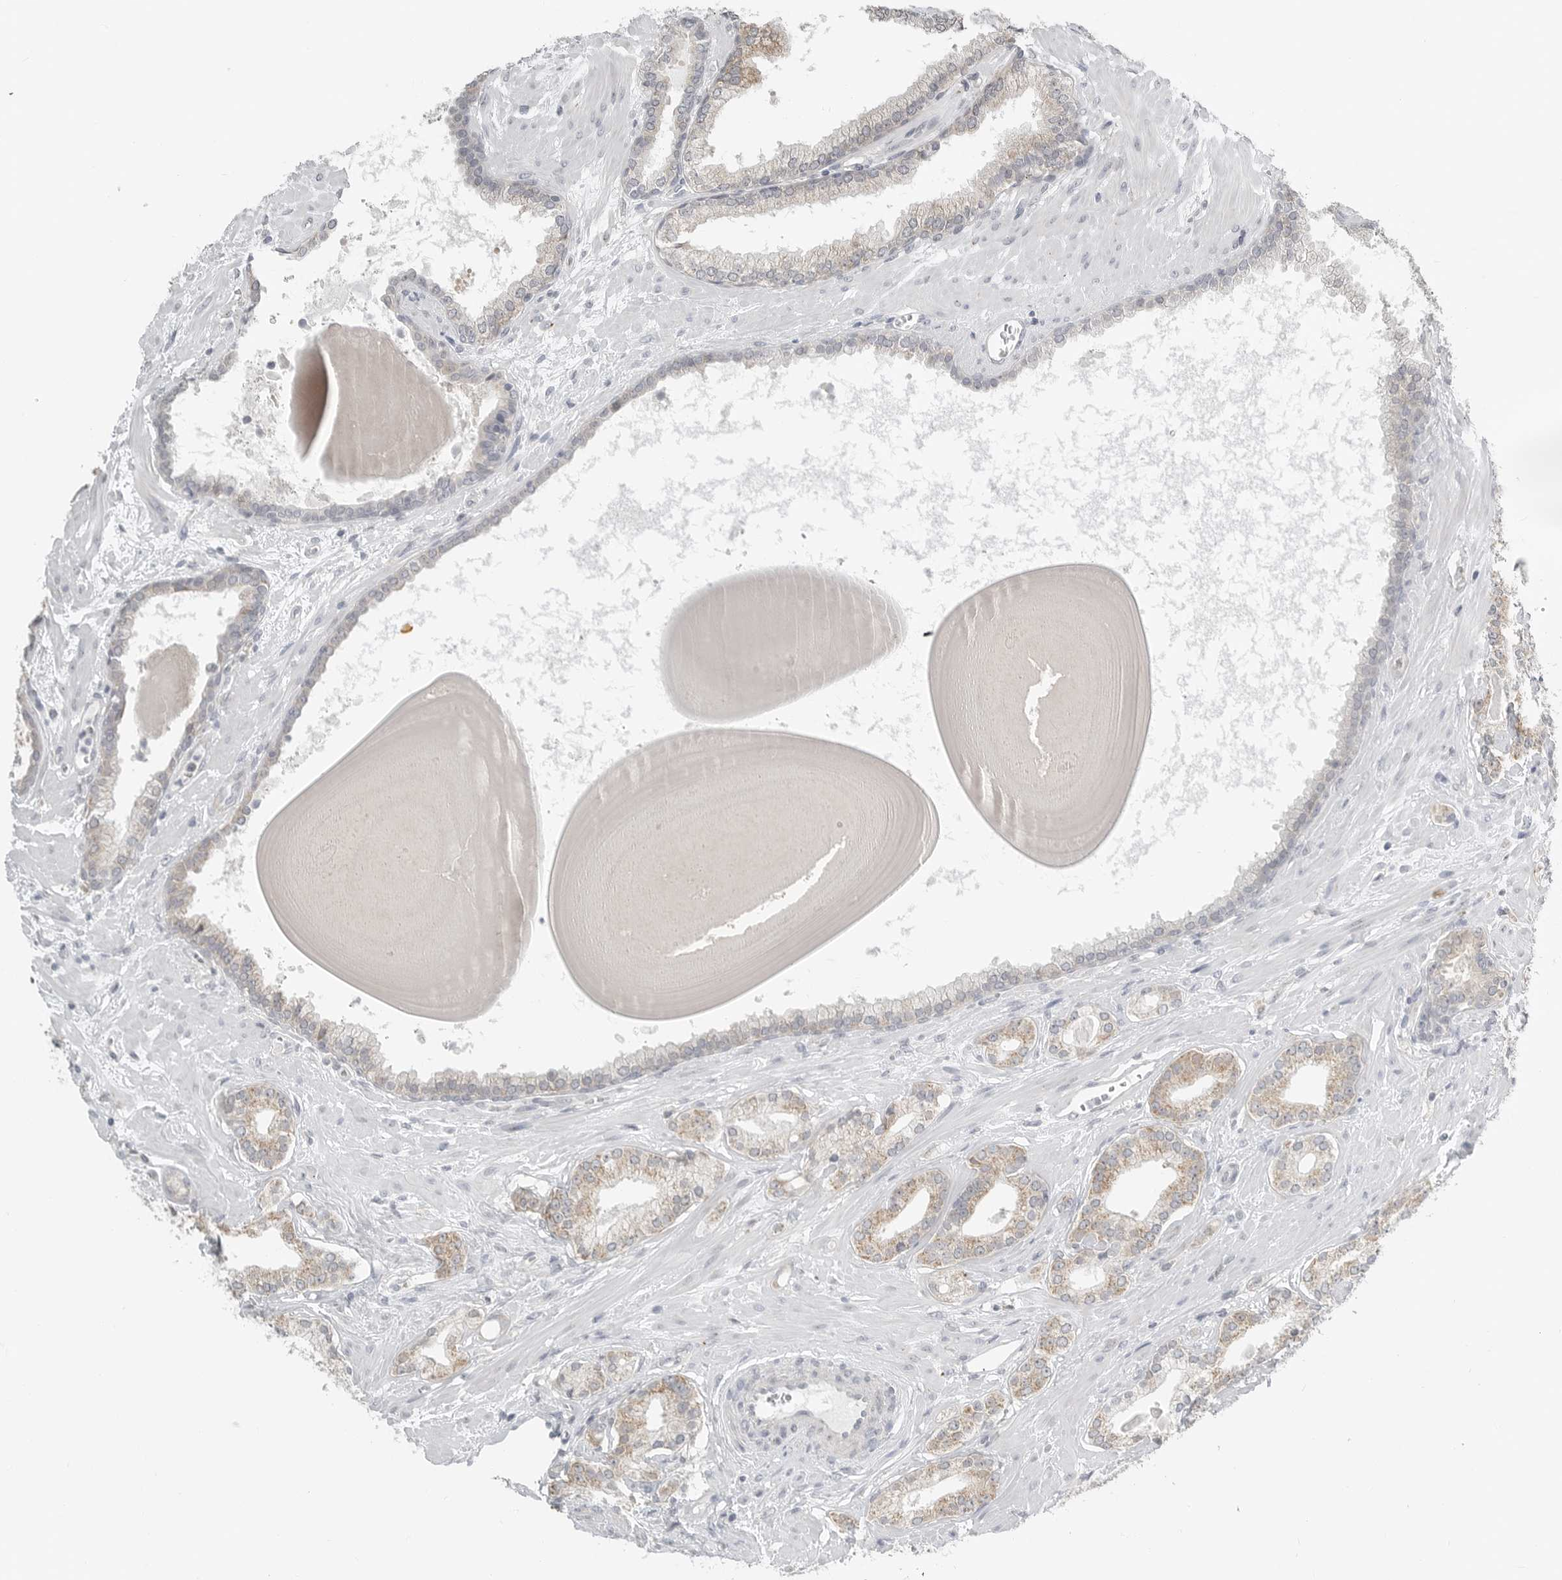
{"staining": {"intensity": "weak", "quantity": ">75%", "location": "cytoplasmic/membranous"}, "tissue": "prostate cancer", "cell_type": "Tumor cells", "image_type": "cancer", "snomed": [{"axis": "morphology", "description": "Adenocarcinoma, Low grade"}, {"axis": "topography", "description": "Prostate"}], "caption": "Weak cytoplasmic/membranous staining is present in about >75% of tumor cells in prostate low-grade adenocarcinoma. The protein of interest is stained brown, and the nuclei are stained in blue (DAB (3,3'-diaminobenzidine) IHC with brightfield microscopy, high magnification).", "gene": "IL12RB2", "patient": {"sex": "male", "age": 70}}